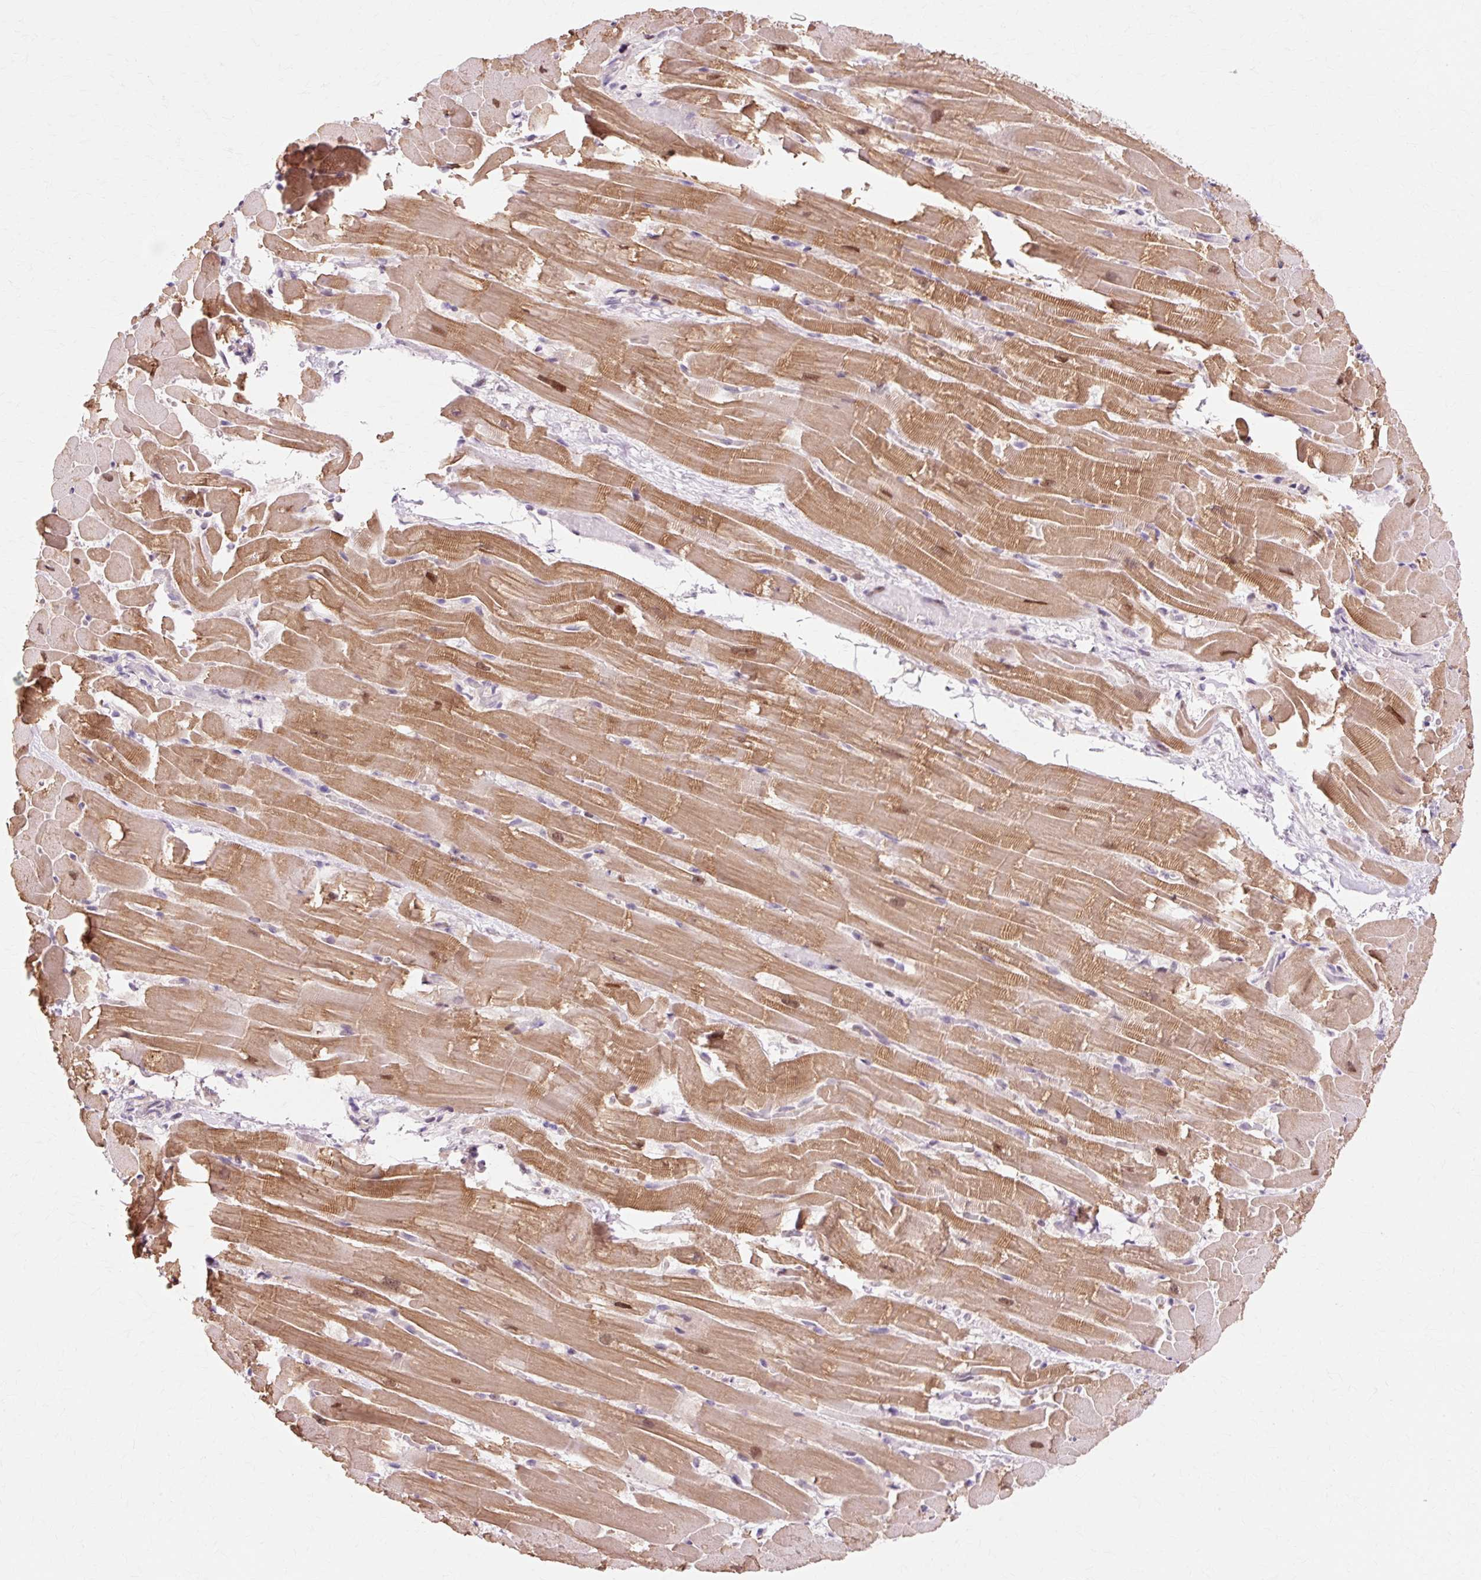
{"staining": {"intensity": "moderate", "quantity": ">75%", "location": "cytoplasmic/membranous,nuclear"}, "tissue": "heart muscle", "cell_type": "Cardiomyocytes", "image_type": "normal", "snomed": [{"axis": "morphology", "description": "Normal tissue, NOS"}, {"axis": "topography", "description": "Heart"}], "caption": "Immunohistochemistry of unremarkable heart muscle reveals medium levels of moderate cytoplasmic/membranous,nuclear positivity in approximately >75% of cardiomyocytes.", "gene": "MACROD2", "patient": {"sex": "male", "age": 37}}